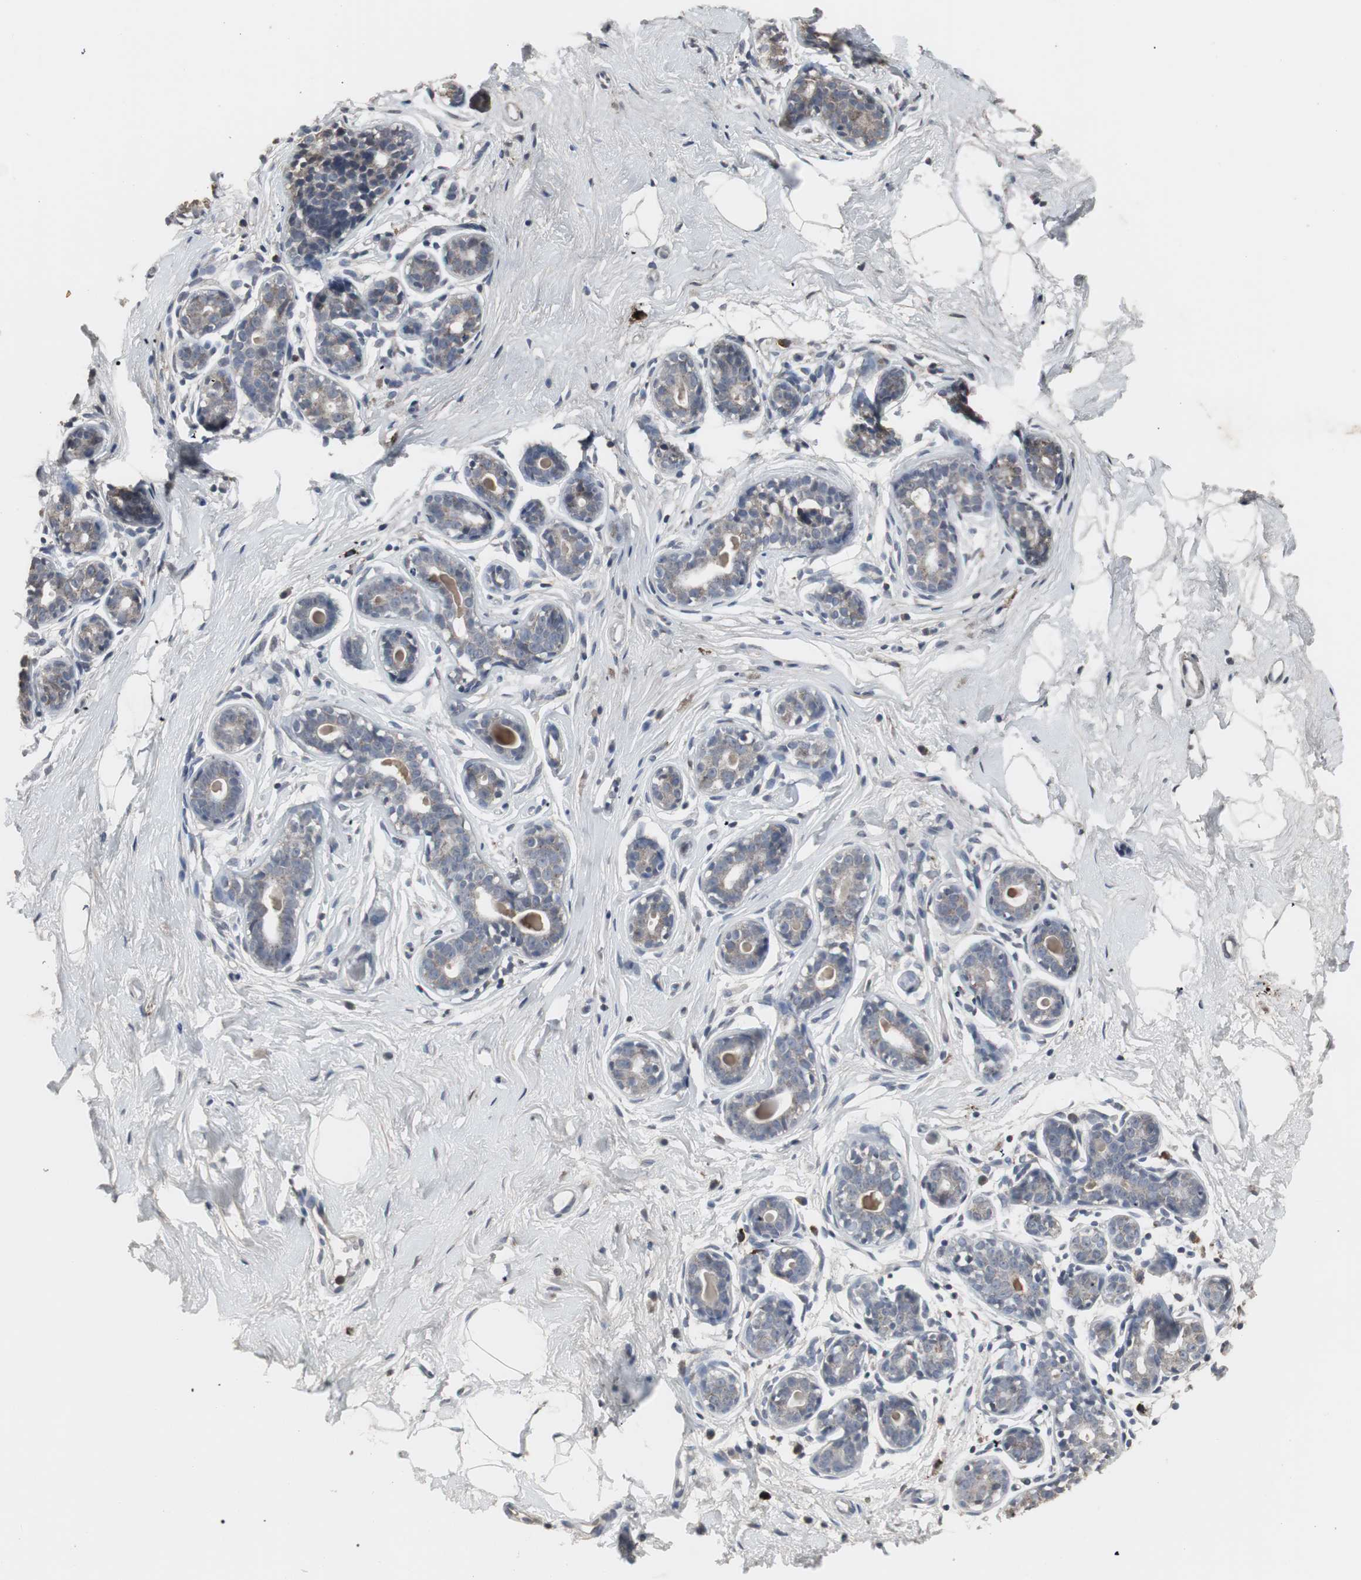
{"staining": {"intensity": "weak", "quantity": "<25%", "location": "cytoplasmic/membranous"}, "tissue": "breast", "cell_type": "Adipocytes", "image_type": "normal", "snomed": [{"axis": "morphology", "description": "Normal tissue, NOS"}, {"axis": "topography", "description": "Breast"}], "caption": "The image demonstrates no staining of adipocytes in benign breast.", "gene": "ACAA1", "patient": {"sex": "female", "age": 23}}